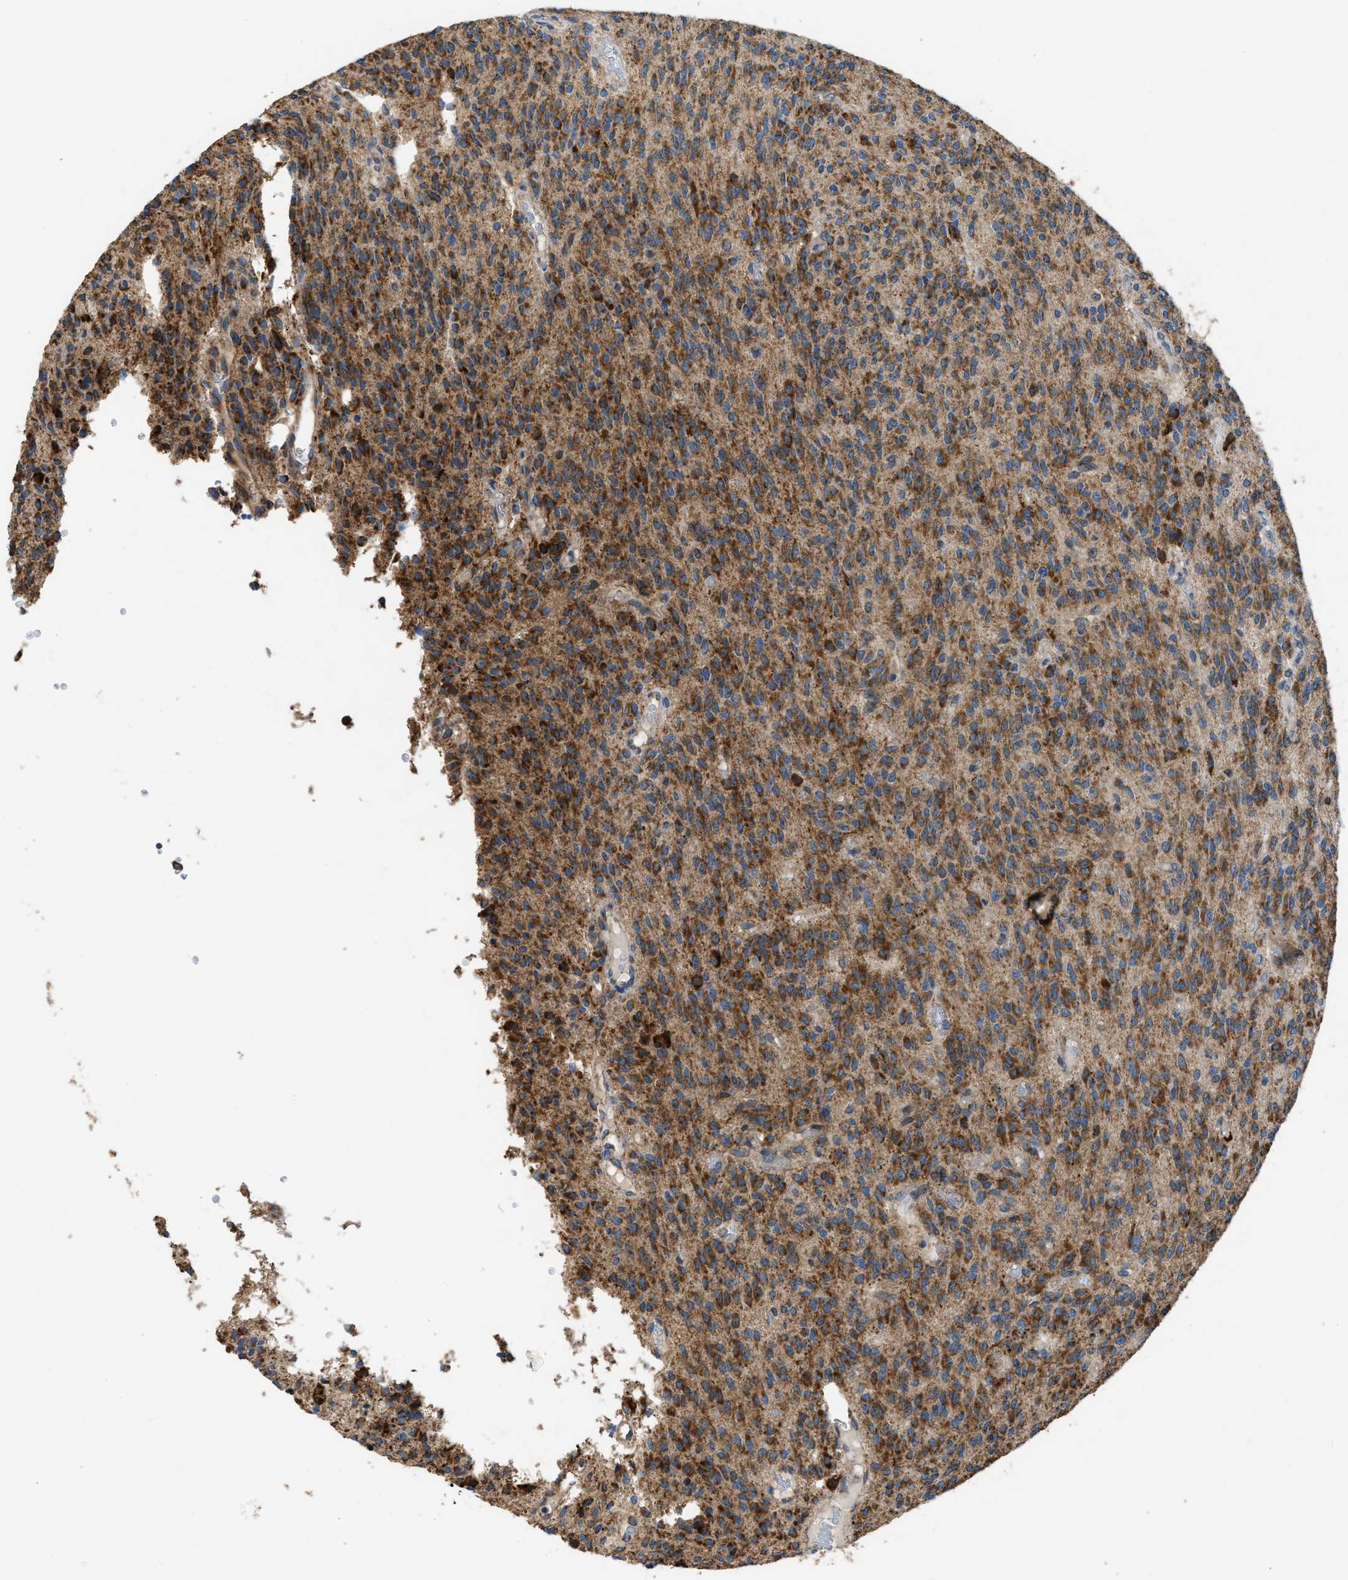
{"staining": {"intensity": "strong", "quantity": ">75%", "location": "cytoplasmic/membranous"}, "tissue": "glioma", "cell_type": "Tumor cells", "image_type": "cancer", "snomed": [{"axis": "morphology", "description": "Glioma, malignant, High grade"}, {"axis": "topography", "description": "Brain"}], "caption": "Malignant glioma (high-grade) stained for a protein (brown) displays strong cytoplasmic/membranous positive staining in about >75% of tumor cells.", "gene": "TMEM150A", "patient": {"sex": "male", "age": 34}}